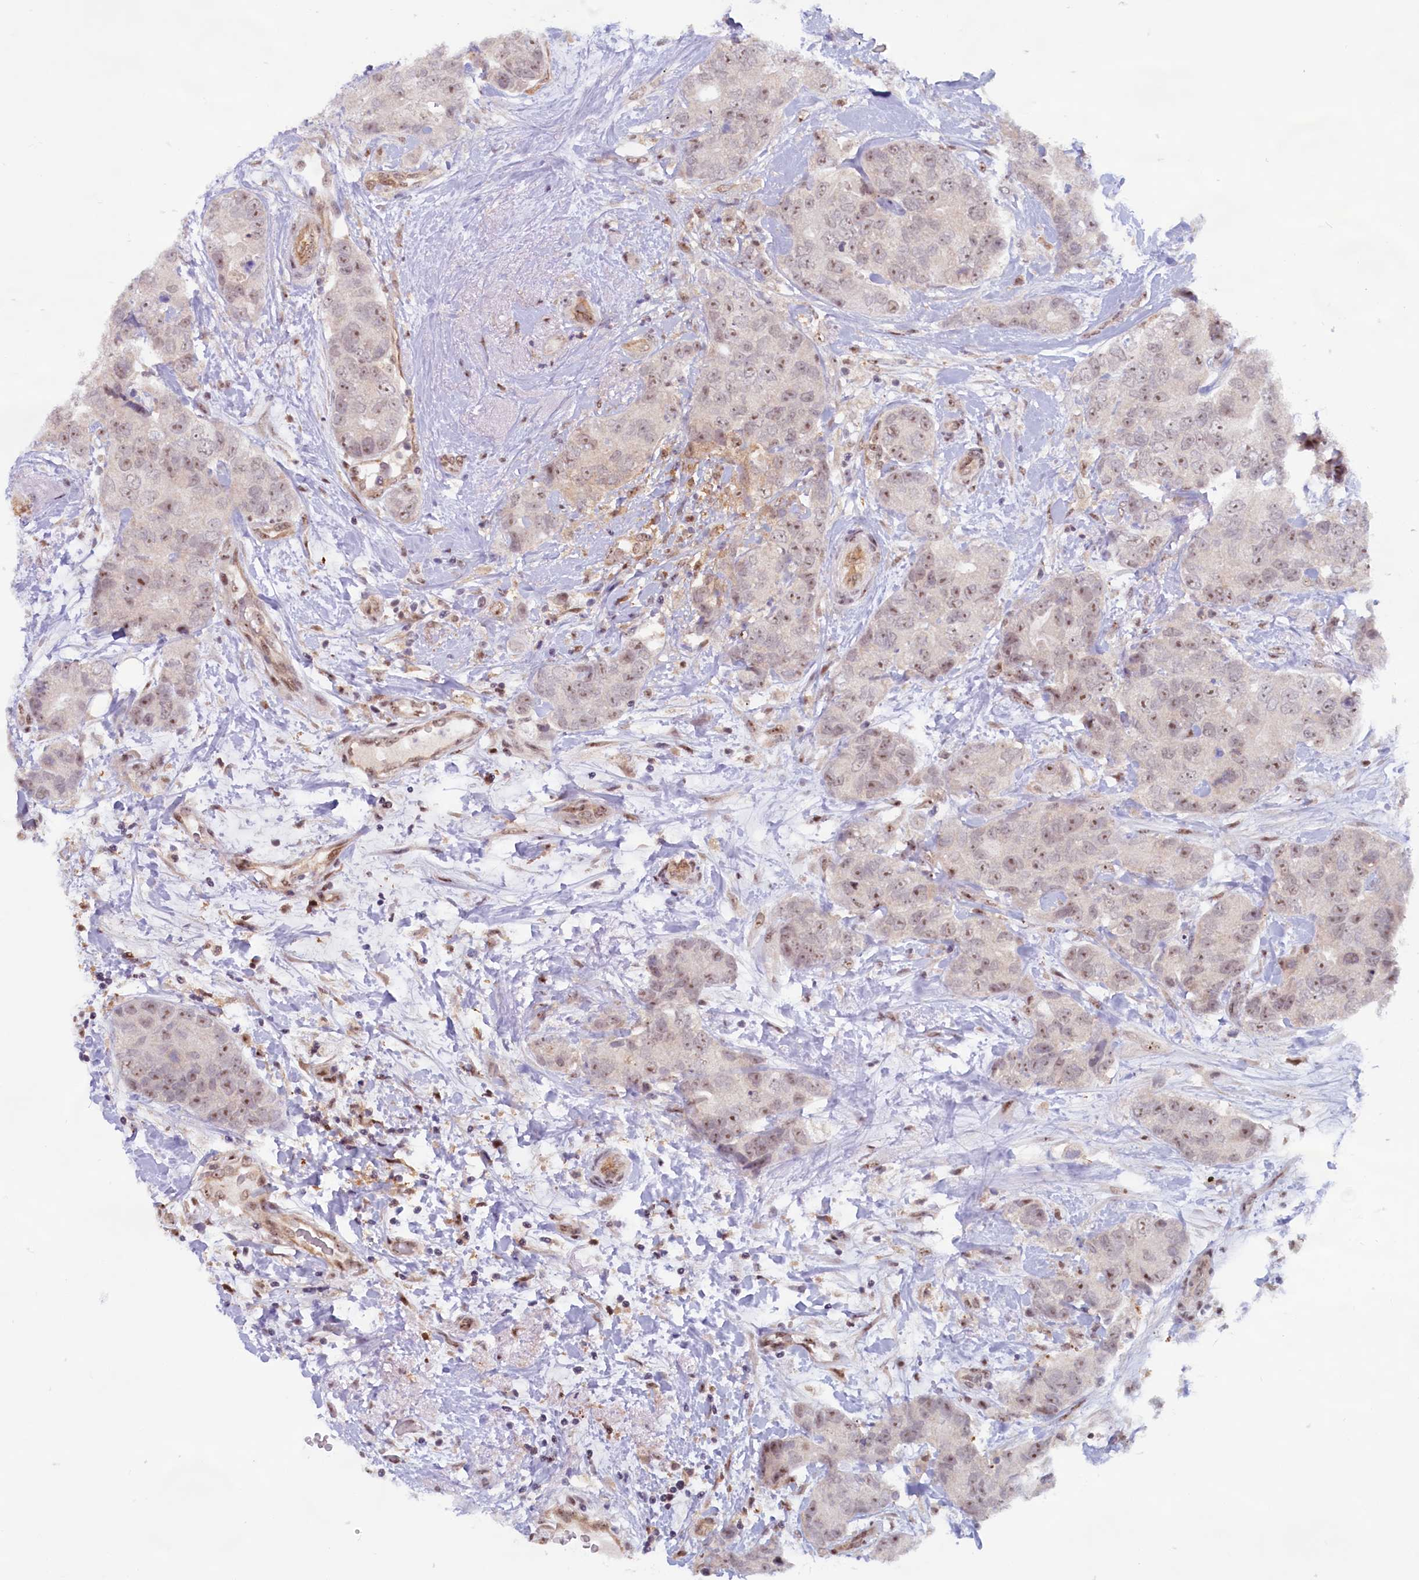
{"staining": {"intensity": "moderate", "quantity": "25%-75%", "location": "nuclear"}, "tissue": "breast cancer", "cell_type": "Tumor cells", "image_type": "cancer", "snomed": [{"axis": "morphology", "description": "Duct carcinoma"}, {"axis": "topography", "description": "Breast"}], "caption": "This photomicrograph displays immunohistochemistry (IHC) staining of human breast cancer (invasive ductal carcinoma), with medium moderate nuclear positivity in about 25%-75% of tumor cells.", "gene": "C1D", "patient": {"sex": "female", "age": 62}}